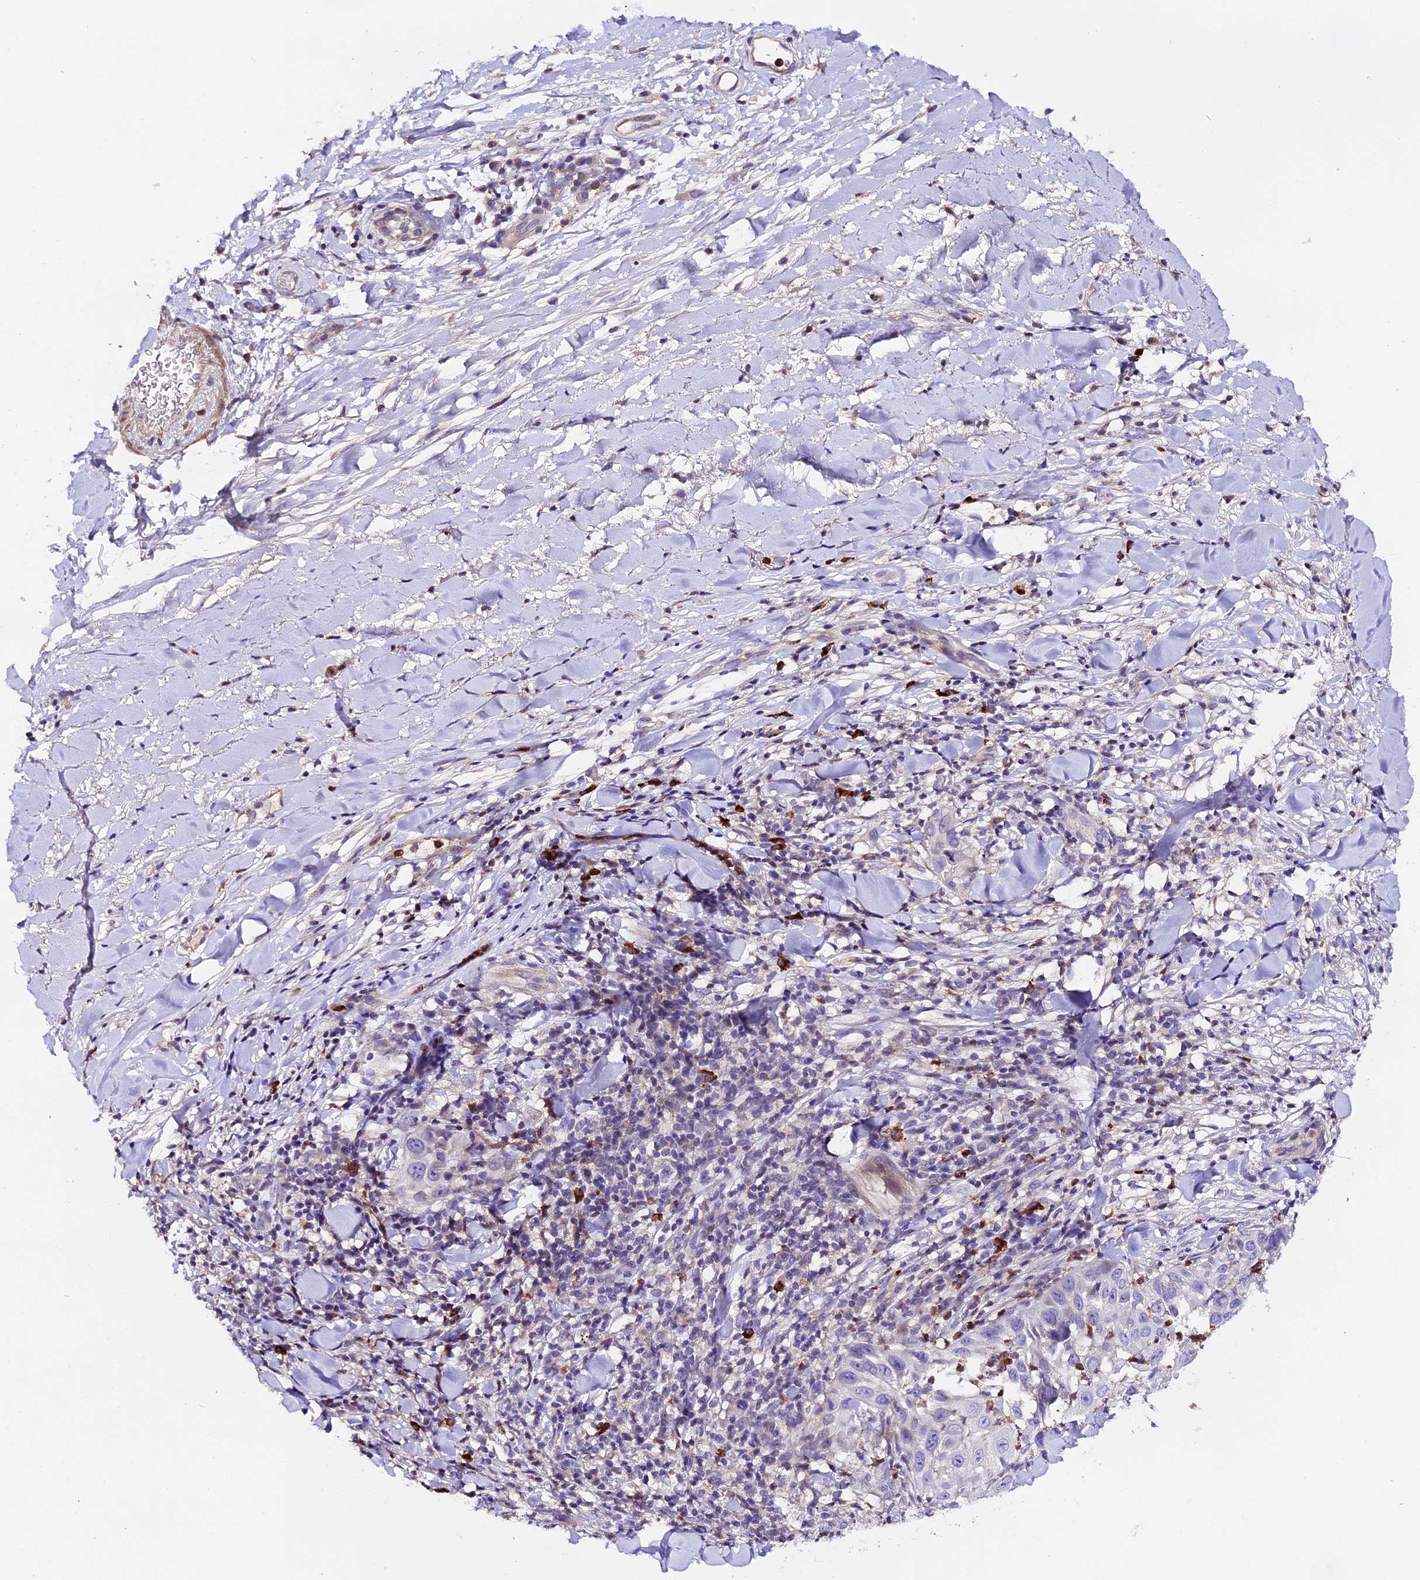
{"staining": {"intensity": "negative", "quantity": "none", "location": "none"}, "tissue": "skin cancer", "cell_type": "Tumor cells", "image_type": "cancer", "snomed": [{"axis": "morphology", "description": "Squamous cell carcinoma, NOS"}, {"axis": "topography", "description": "Skin"}], "caption": "This photomicrograph is of skin squamous cell carcinoma stained with immunohistochemistry to label a protein in brown with the nuclei are counter-stained blue. There is no expression in tumor cells.", "gene": "MAP3K7CL", "patient": {"sex": "female", "age": 44}}